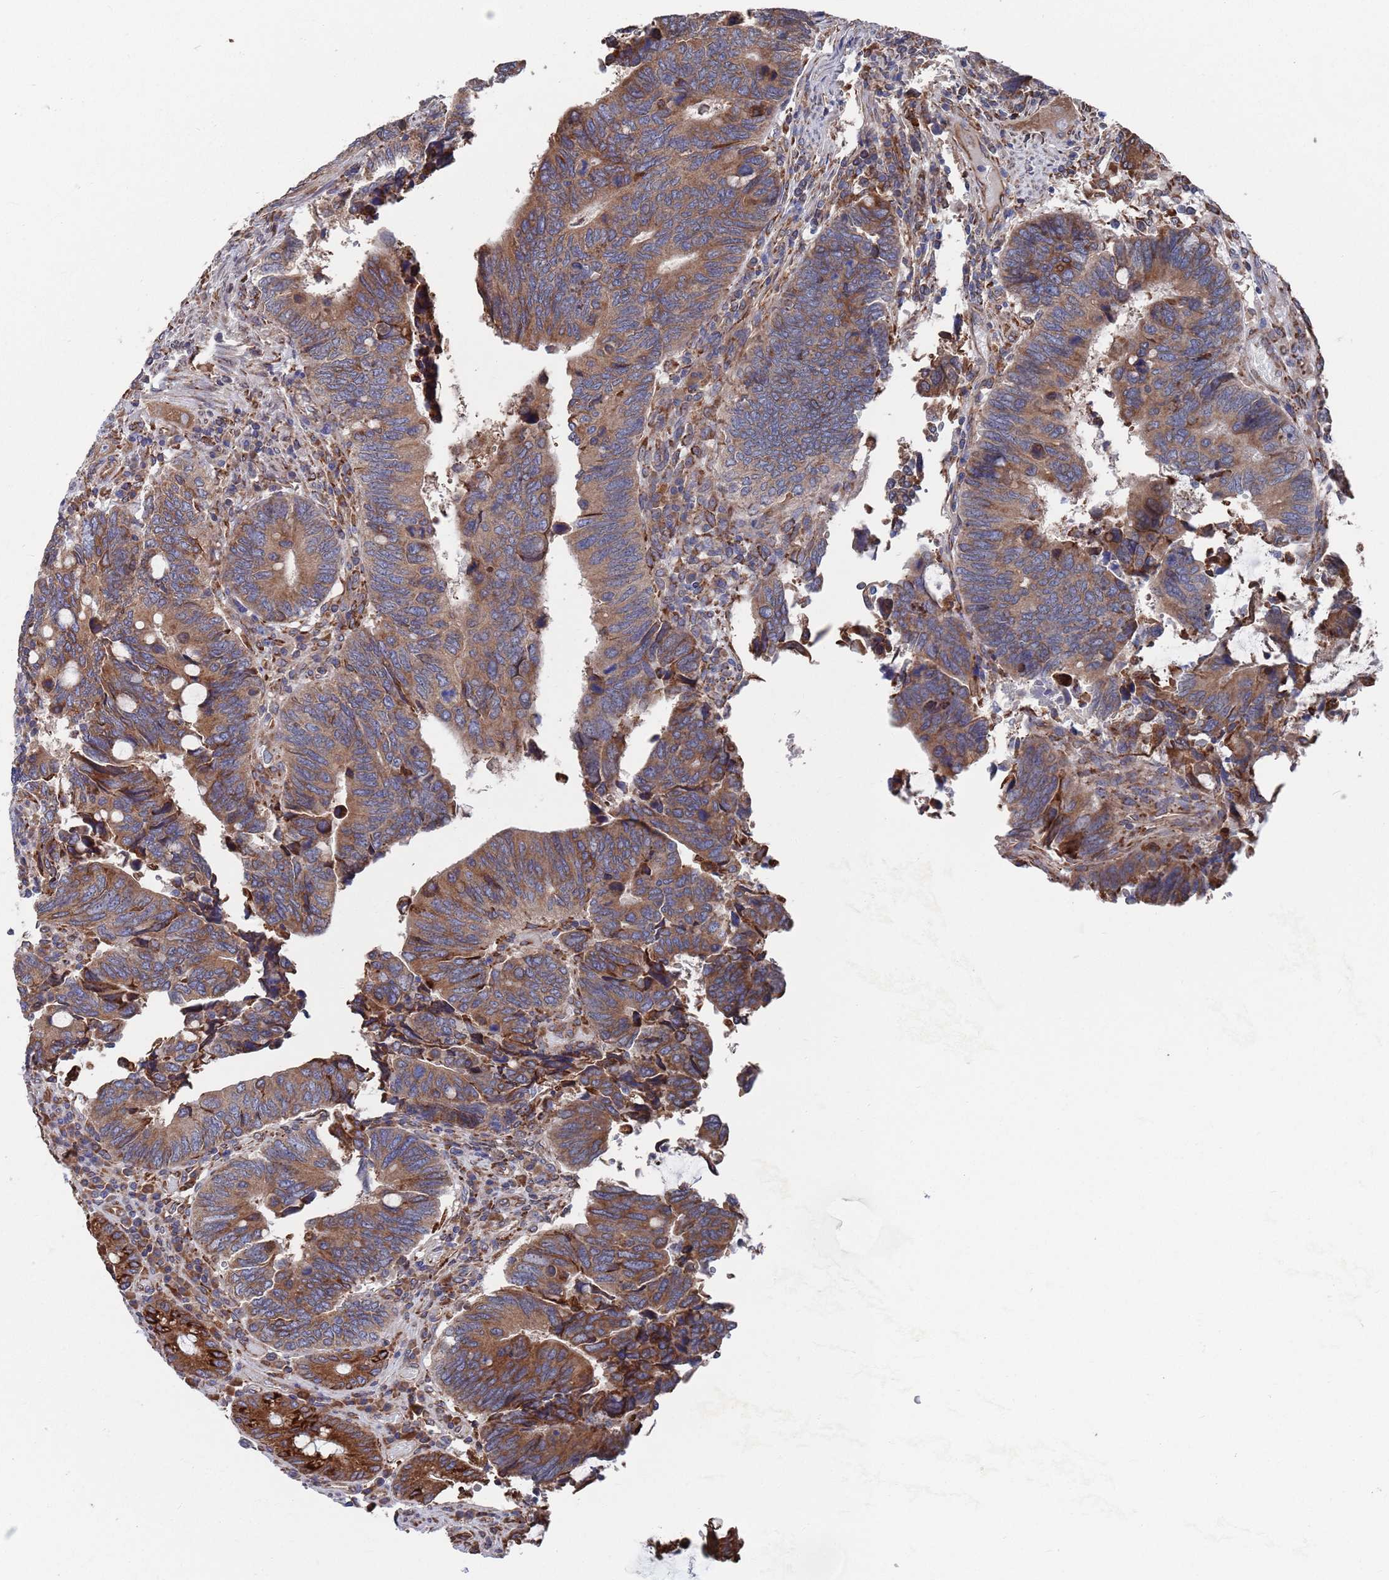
{"staining": {"intensity": "moderate", "quantity": ">75%", "location": "cytoplasmic/membranous"}, "tissue": "colorectal cancer", "cell_type": "Tumor cells", "image_type": "cancer", "snomed": [{"axis": "morphology", "description": "Adenocarcinoma, NOS"}, {"axis": "topography", "description": "Colon"}], "caption": "DAB immunohistochemical staining of human colorectal adenocarcinoma shows moderate cytoplasmic/membranous protein positivity in approximately >75% of tumor cells. Nuclei are stained in blue.", "gene": "GID8", "patient": {"sex": "male", "age": 87}}